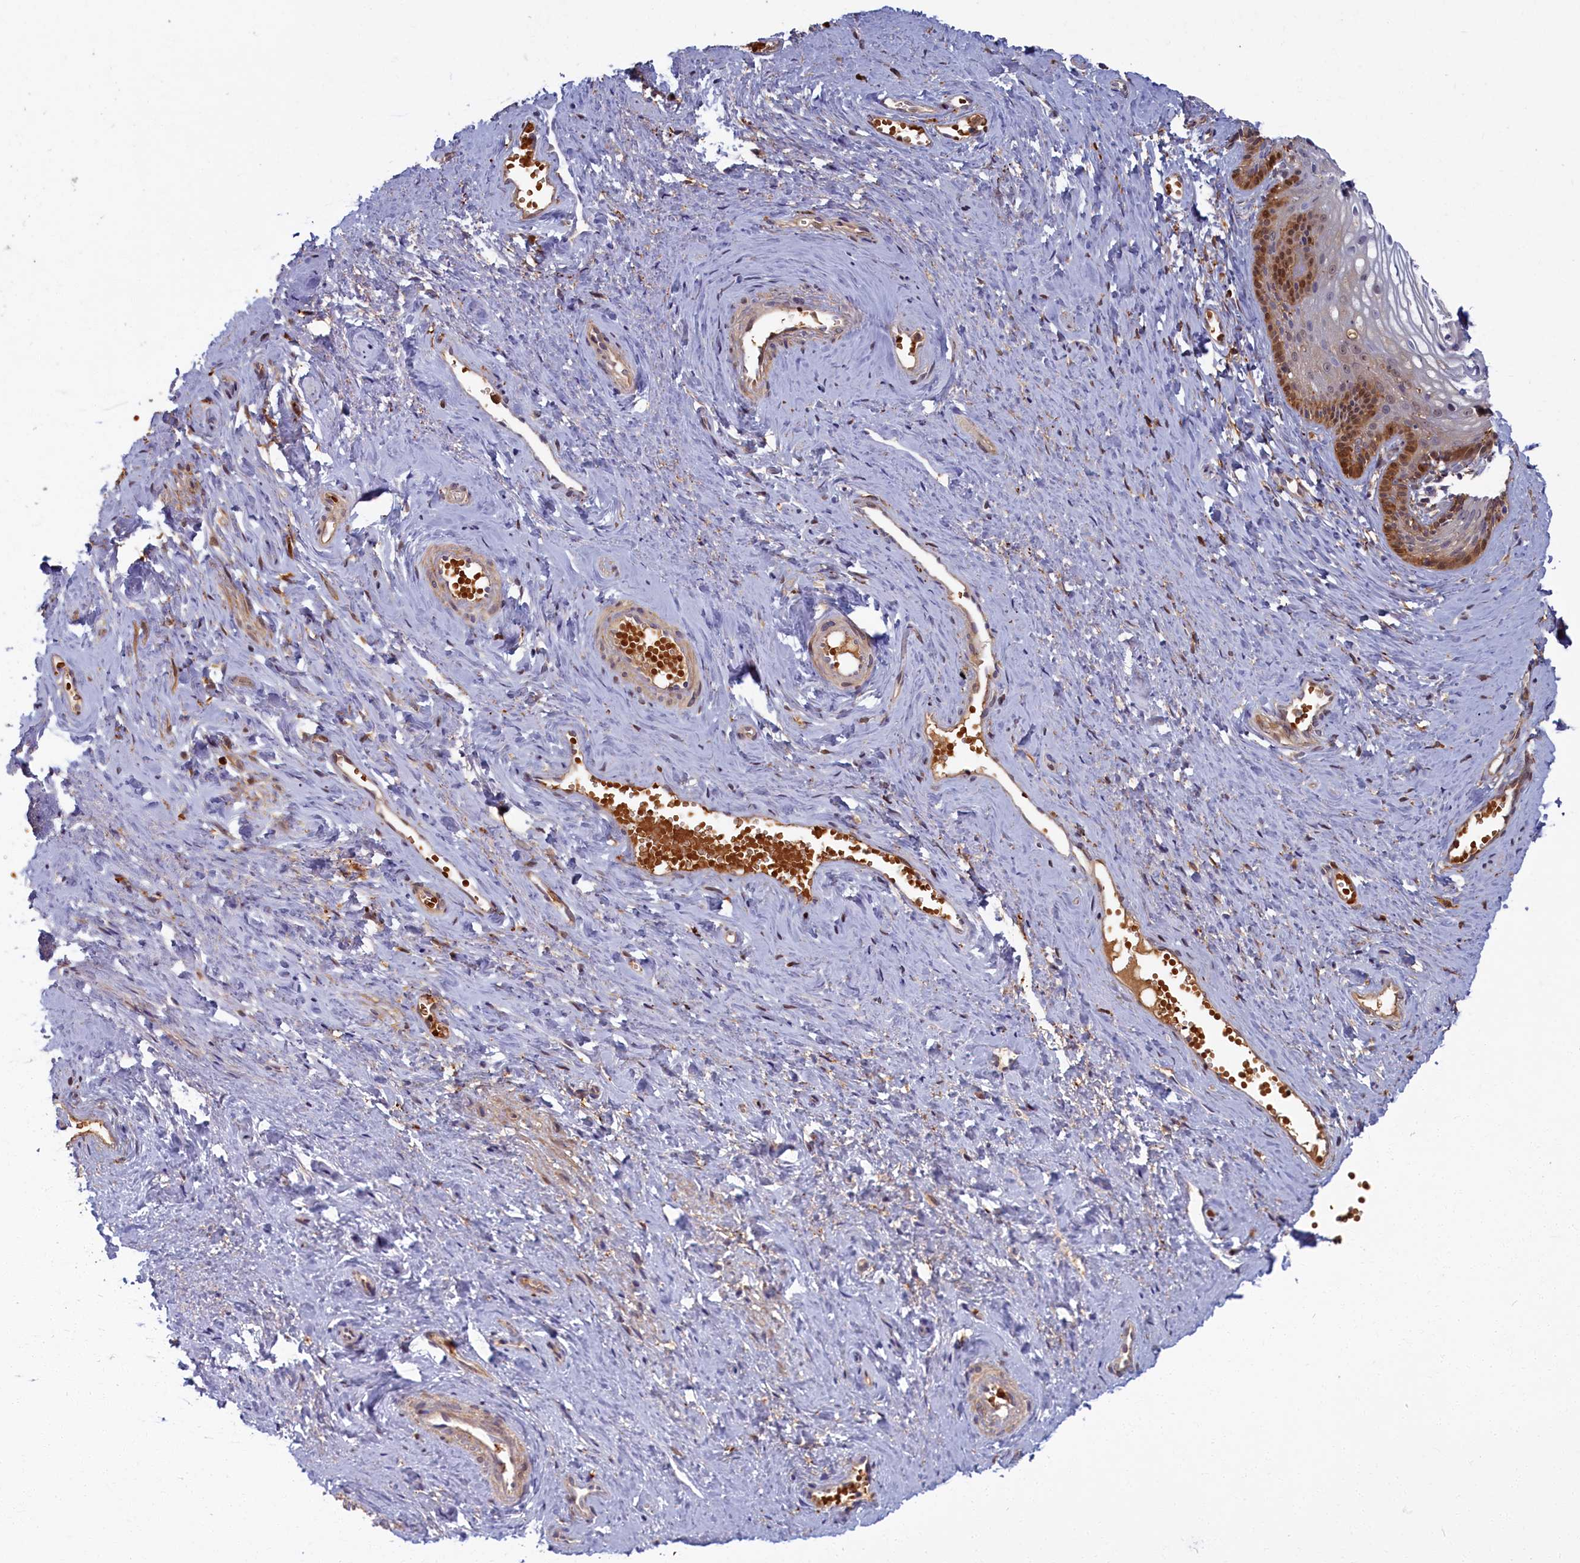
{"staining": {"intensity": "moderate", "quantity": "25%-75%", "location": "cytoplasmic/membranous,nuclear"}, "tissue": "vagina", "cell_type": "Squamous epithelial cells", "image_type": "normal", "snomed": [{"axis": "morphology", "description": "Normal tissue, NOS"}, {"axis": "topography", "description": "Vagina"}, {"axis": "topography", "description": "Cervix"}], "caption": "Vagina stained with immunohistochemistry exhibits moderate cytoplasmic/membranous,nuclear staining in approximately 25%-75% of squamous epithelial cells.", "gene": "BLVRB", "patient": {"sex": "female", "age": 40}}